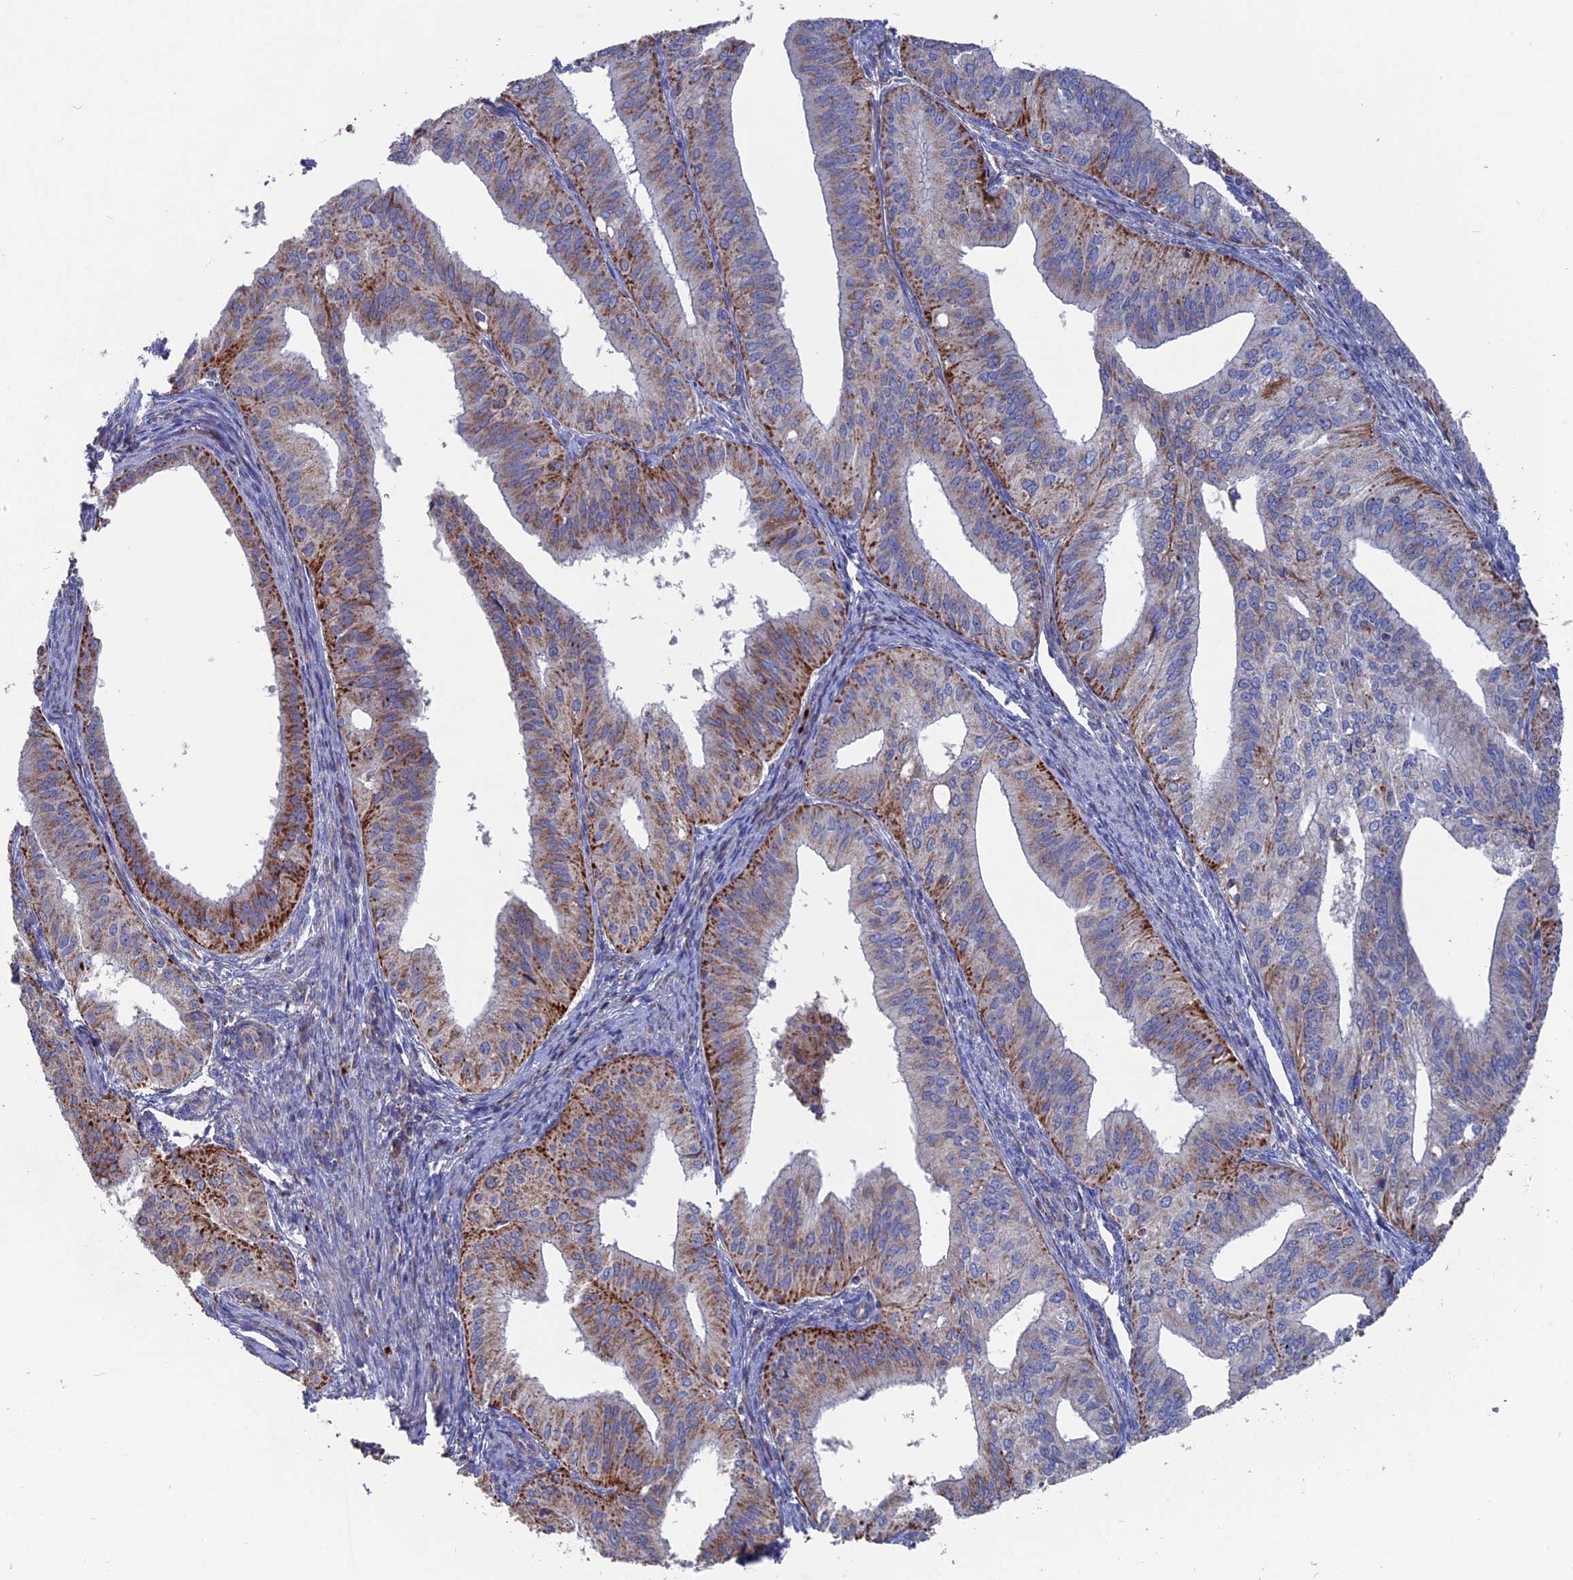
{"staining": {"intensity": "moderate", "quantity": "25%-75%", "location": "cytoplasmic/membranous"}, "tissue": "endometrial cancer", "cell_type": "Tumor cells", "image_type": "cancer", "snomed": [{"axis": "morphology", "description": "Adenocarcinoma, NOS"}, {"axis": "topography", "description": "Endometrium"}], "caption": "A medium amount of moderate cytoplasmic/membranous positivity is appreciated in approximately 25%-75% of tumor cells in endometrial cancer (adenocarcinoma) tissue. Using DAB (brown) and hematoxylin (blue) stains, captured at high magnification using brightfield microscopy.", "gene": "TGFA", "patient": {"sex": "female", "age": 50}}